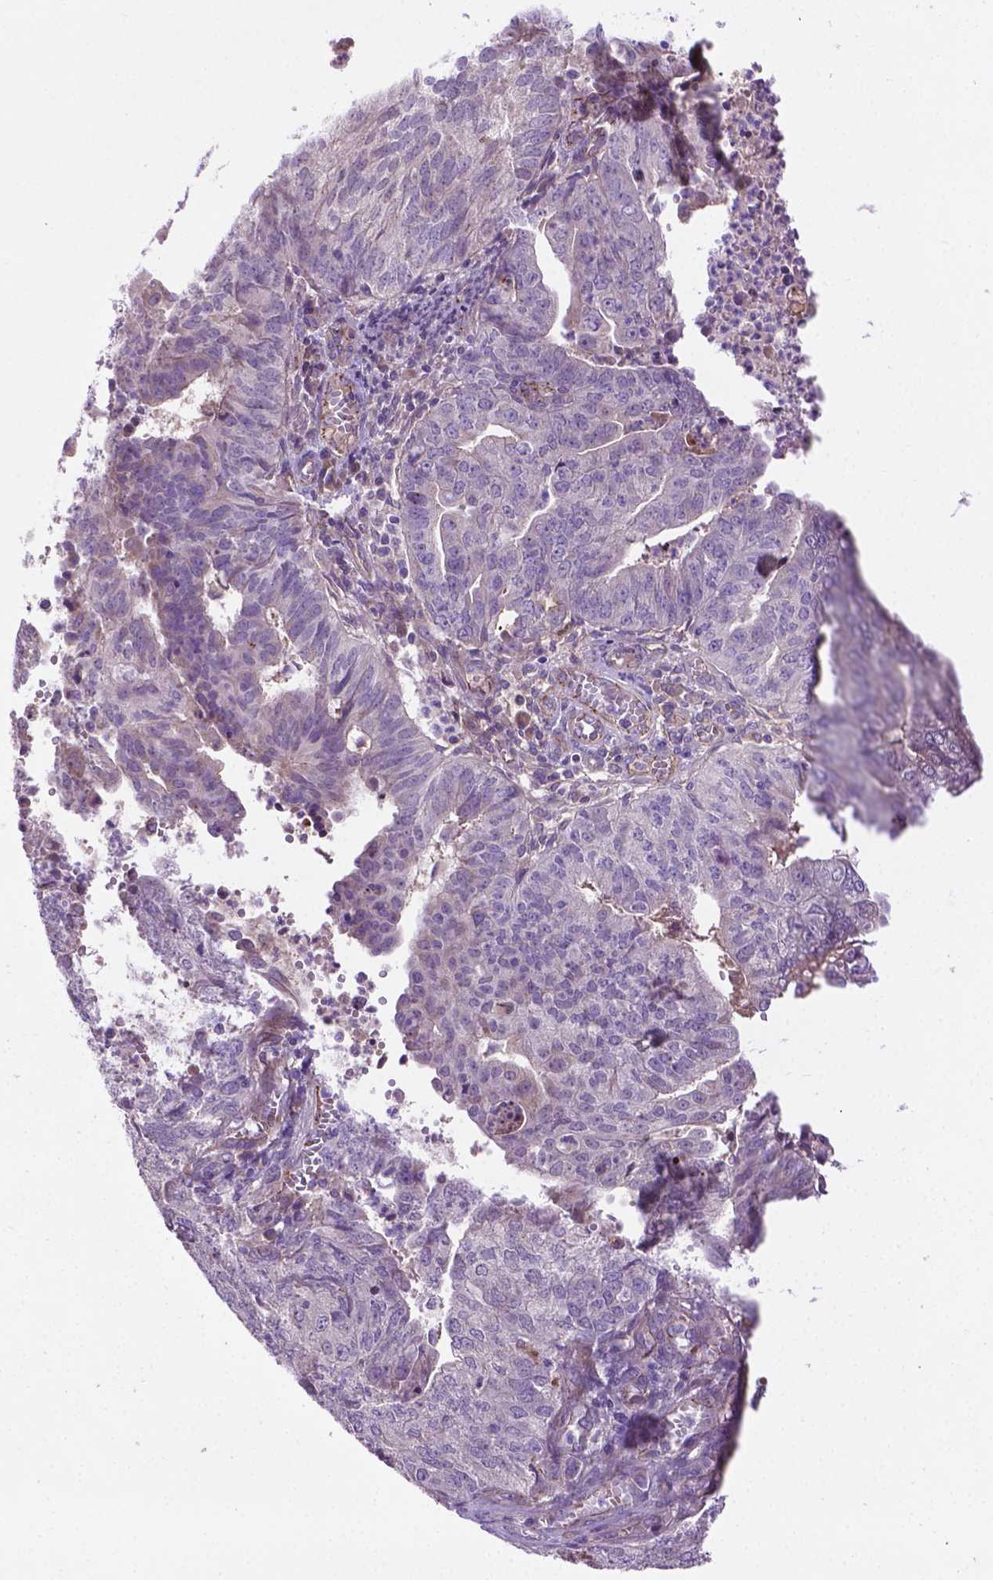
{"staining": {"intensity": "negative", "quantity": "none", "location": "none"}, "tissue": "endometrial cancer", "cell_type": "Tumor cells", "image_type": "cancer", "snomed": [{"axis": "morphology", "description": "Adenocarcinoma, NOS"}, {"axis": "topography", "description": "Endometrium"}], "caption": "Tumor cells show no significant protein positivity in adenocarcinoma (endometrial).", "gene": "CCER2", "patient": {"sex": "female", "age": 82}}